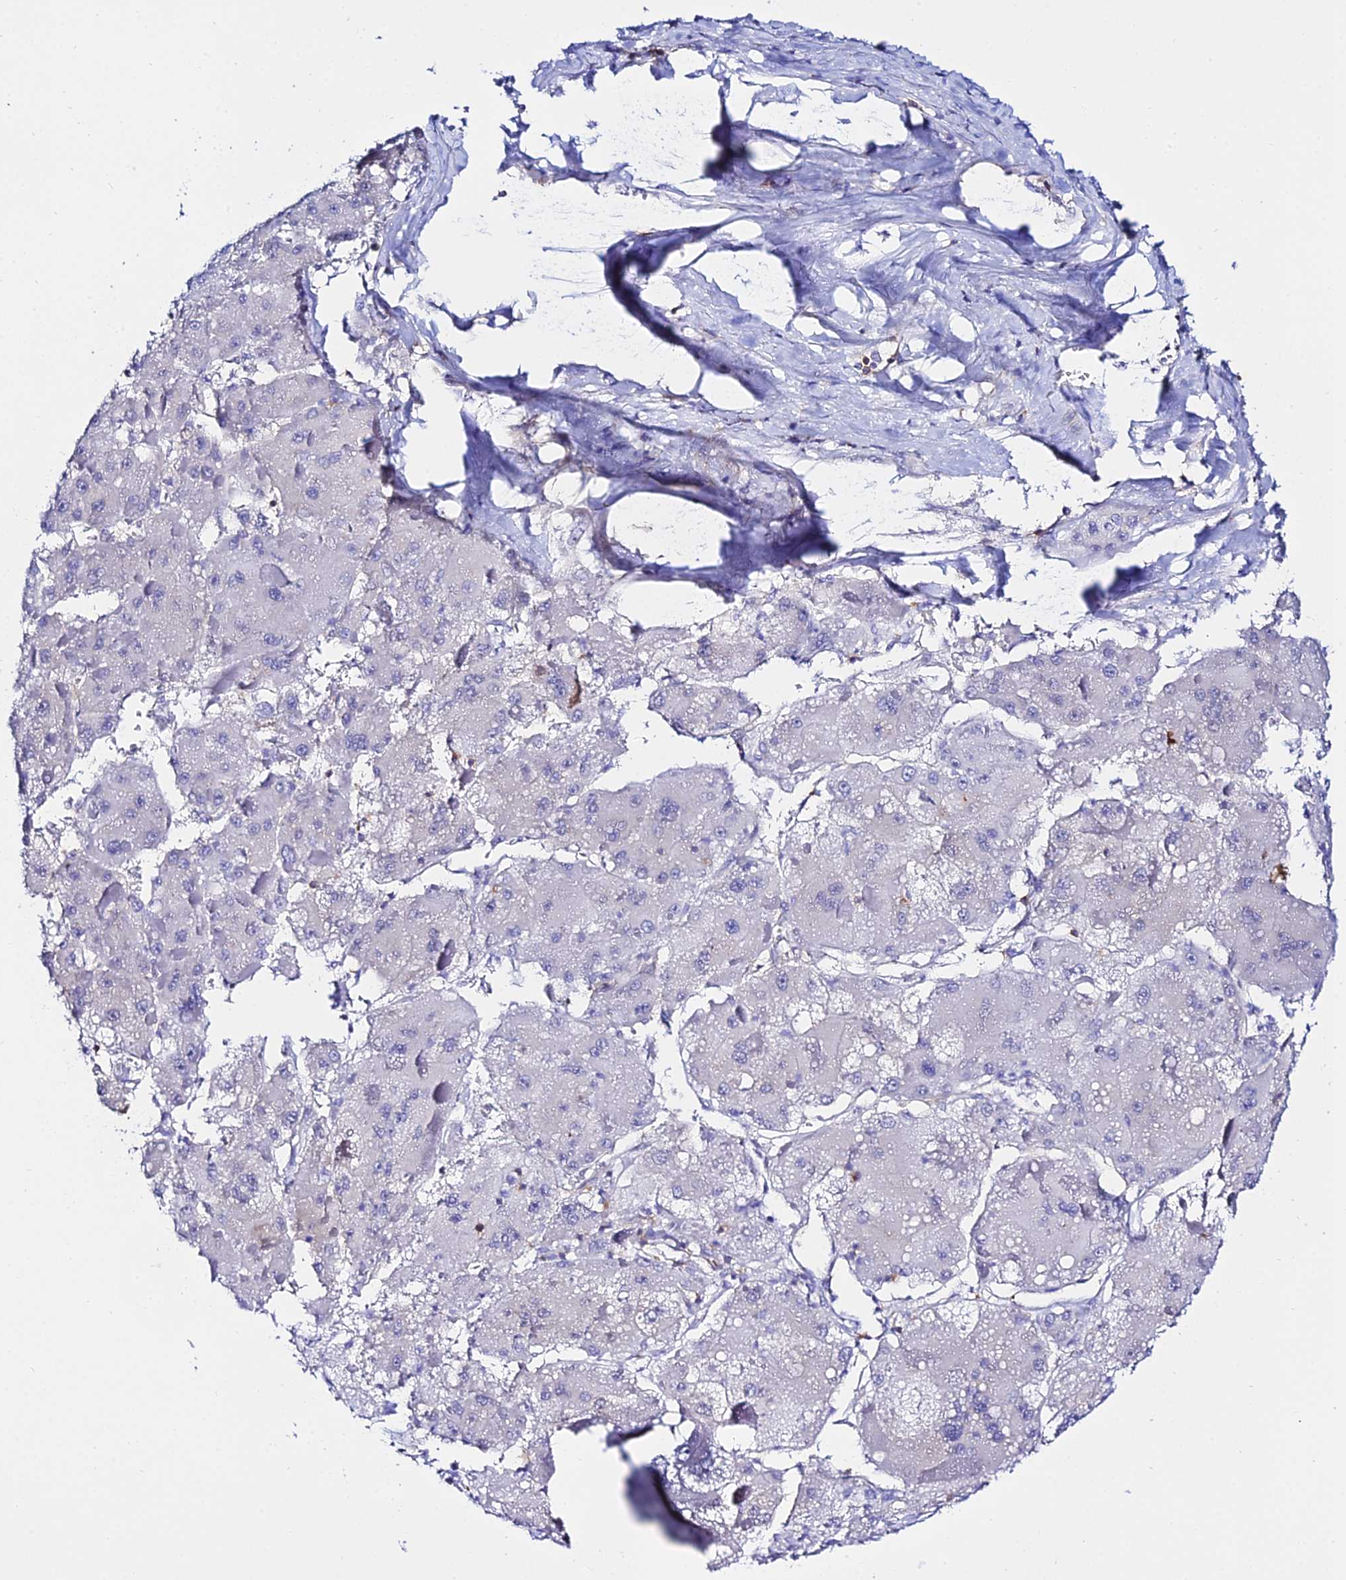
{"staining": {"intensity": "negative", "quantity": "none", "location": "none"}, "tissue": "liver cancer", "cell_type": "Tumor cells", "image_type": "cancer", "snomed": [{"axis": "morphology", "description": "Carcinoma, Hepatocellular, NOS"}, {"axis": "topography", "description": "Liver"}], "caption": "The immunohistochemistry (IHC) histopathology image has no significant staining in tumor cells of liver hepatocellular carcinoma tissue.", "gene": "S100A16", "patient": {"sex": "female", "age": 73}}